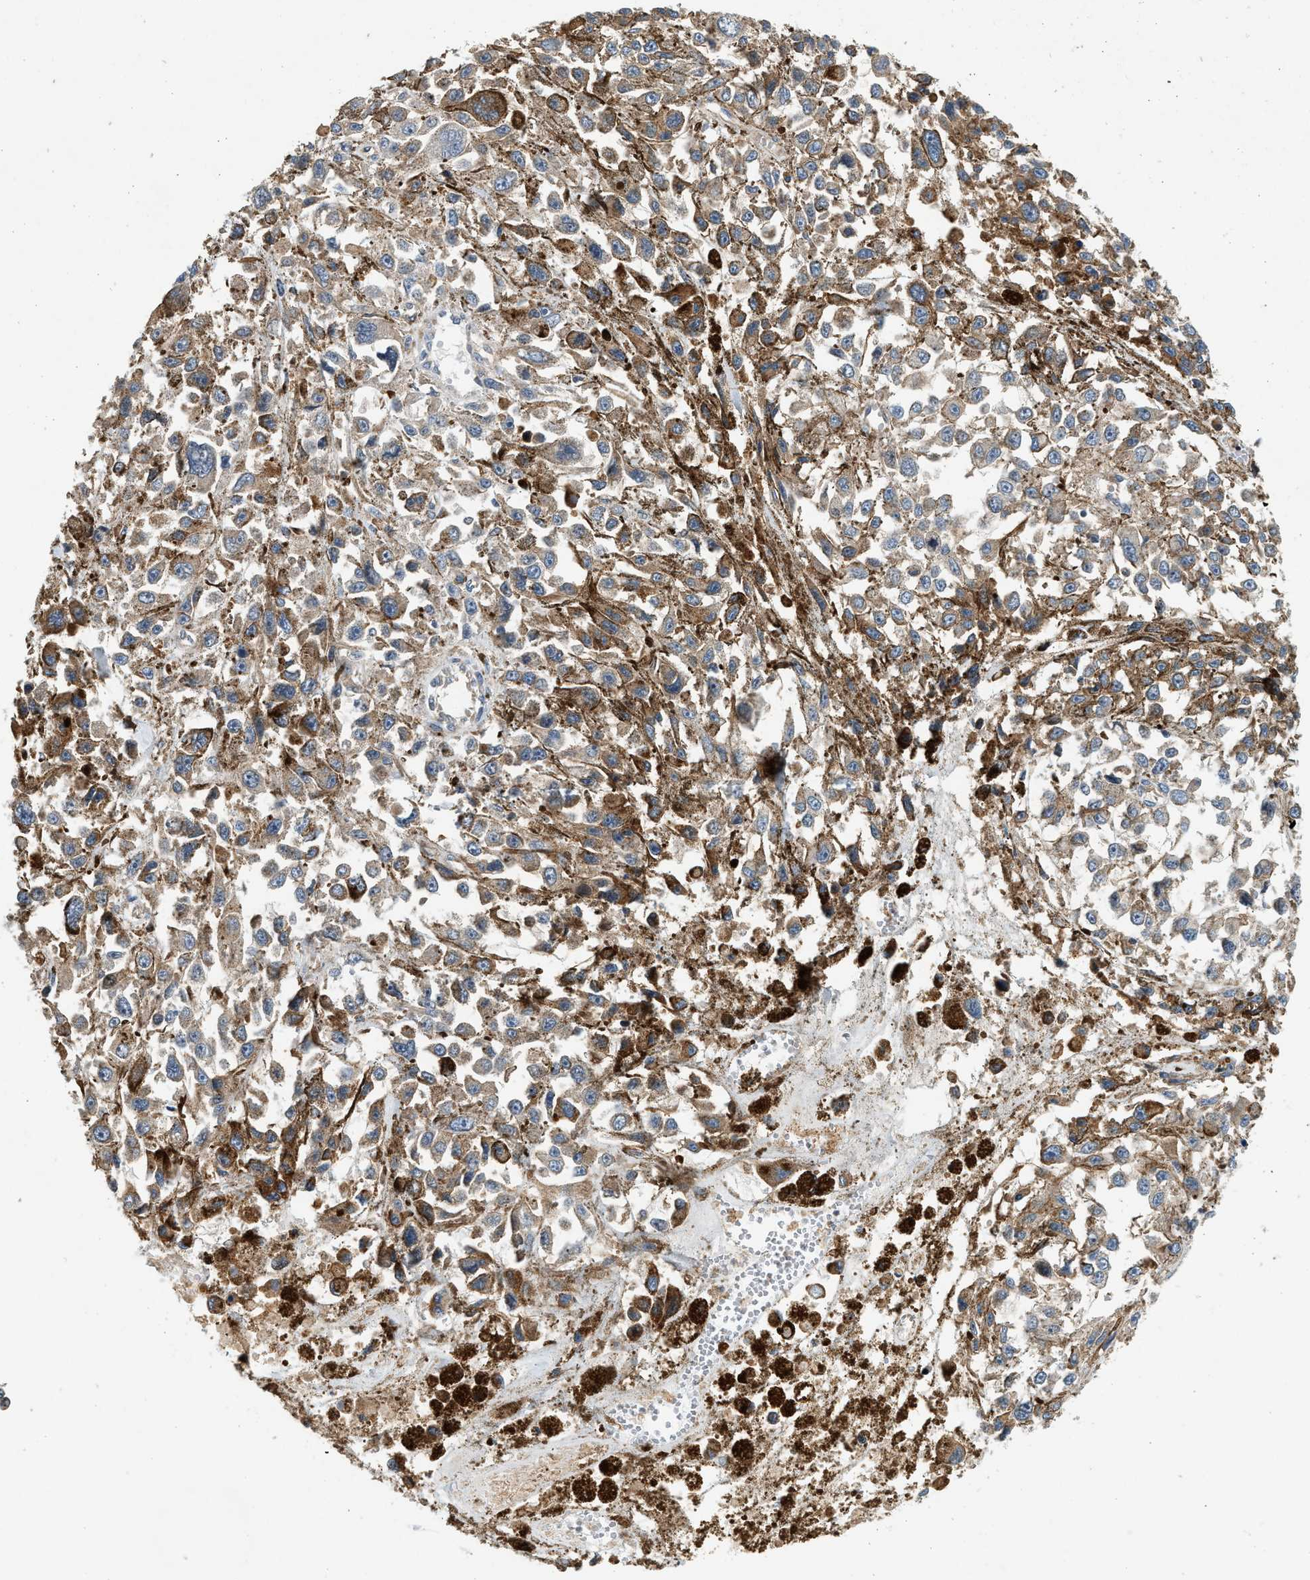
{"staining": {"intensity": "weak", "quantity": ">75%", "location": "cytoplasmic/membranous"}, "tissue": "melanoma", "cell_type": "Tumor cells", "image_type": "cancer", "snomed": [{"axis": "morphology", "description": "Malignant melanoma, Metastatic site"}, {"axis": "topography", "description": "Lymph node"}], "caption": "An image of malignant melanoma (metastatic site) stained for a protein reveals weak cytoplasmic/membranous brown staining in tumor cells.", "gene": "NRSN2", "patient": {"sex": "male", "age": 59}}